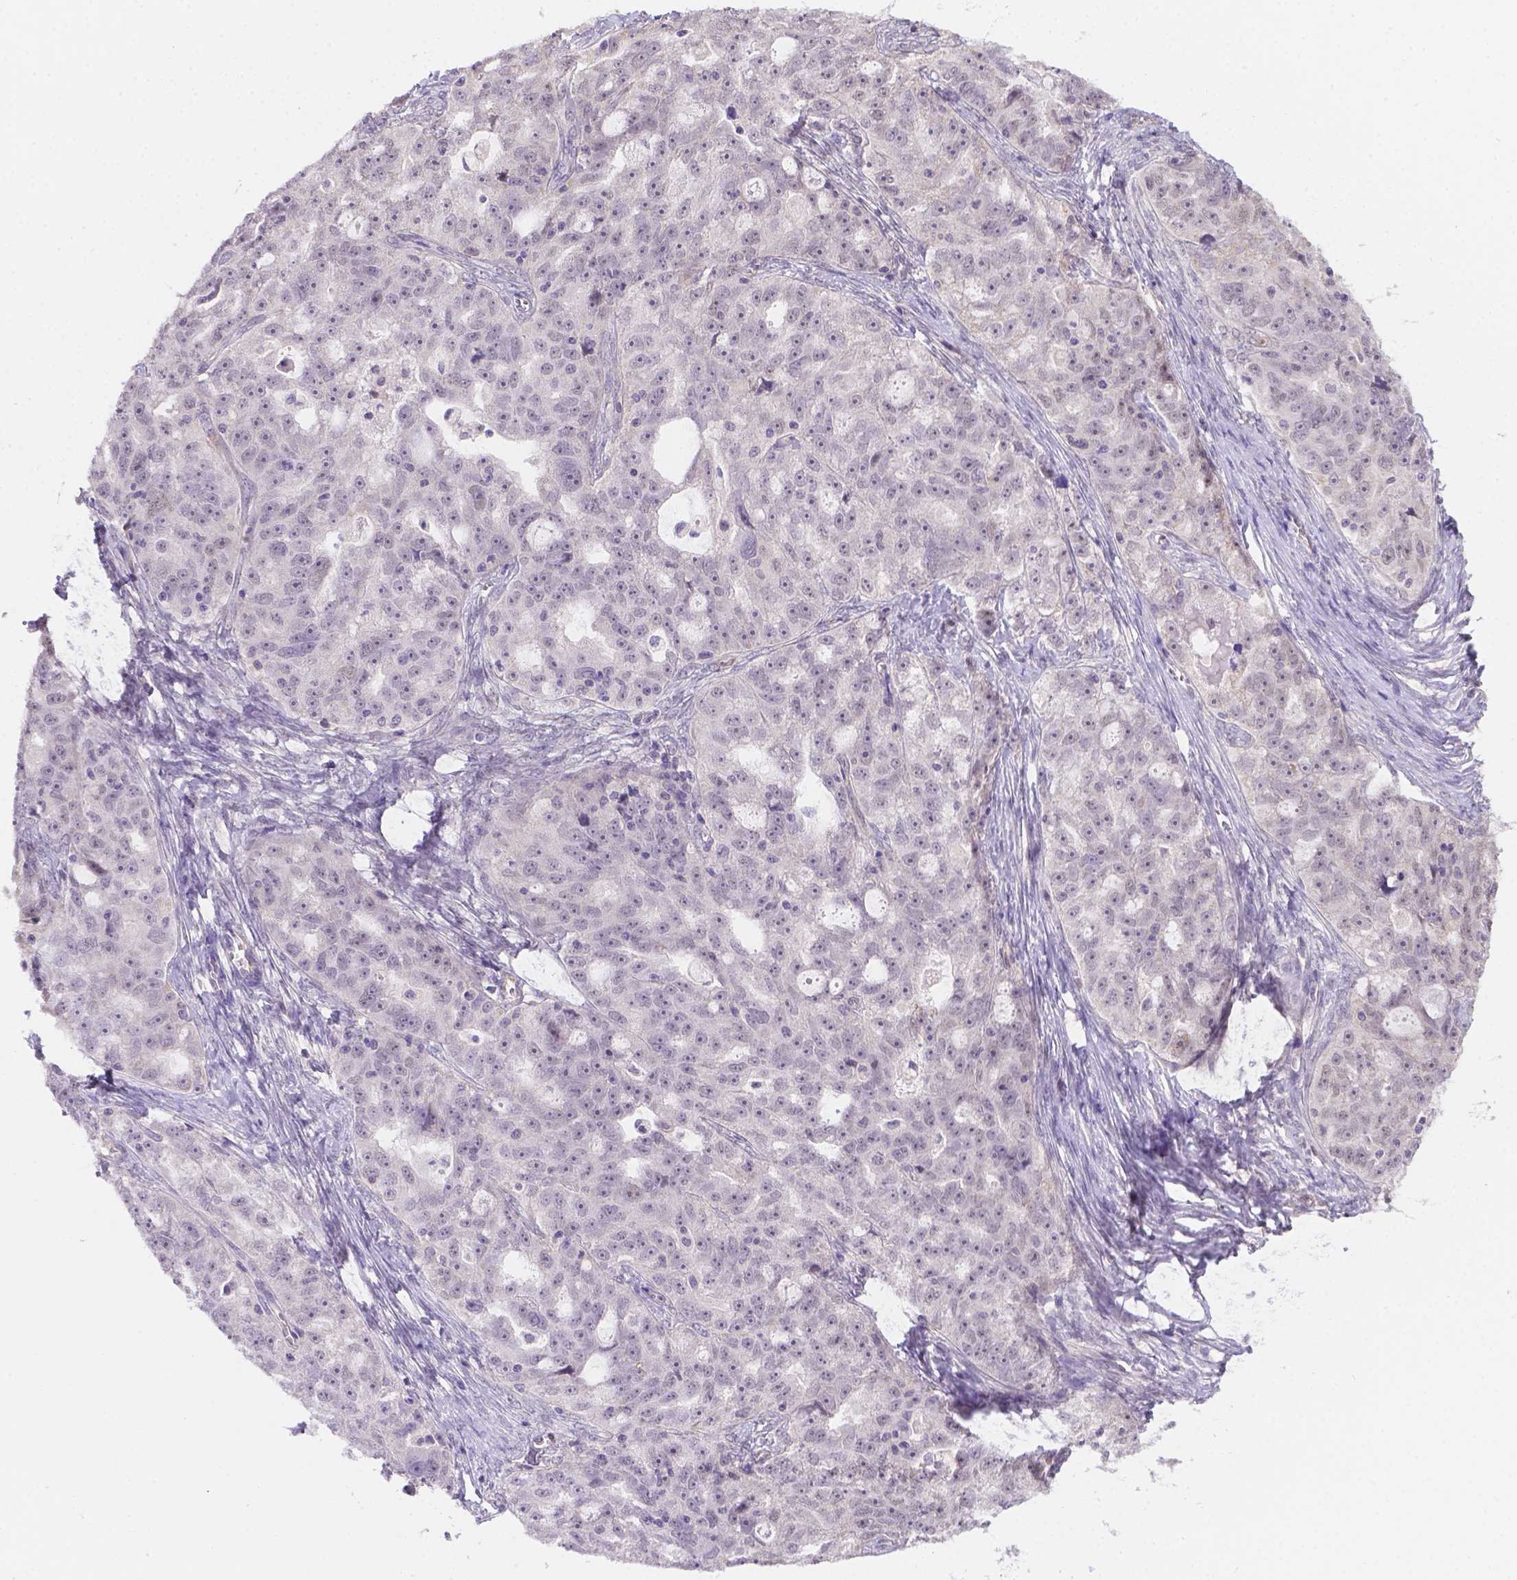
{"staining": {"intensity": "negative", "quantity": "none", "location": "none"}, "tissue": "ovarian cancer", "cell_type": "Tumor cells", "image_type": "cancer", "snomed": [{"axis": "morphology", "description": "Cystadenocarcinoma, serous, NOS"}, {"axis": "topography", "description": "Ovary"}], "caption": "This is an IHC micrograph of human ovarian serous cystadenocarcinoma. There is no expression in tumor cells.", "gene": "NXPE2", "patient": {"sex": "female", "age": 51}}